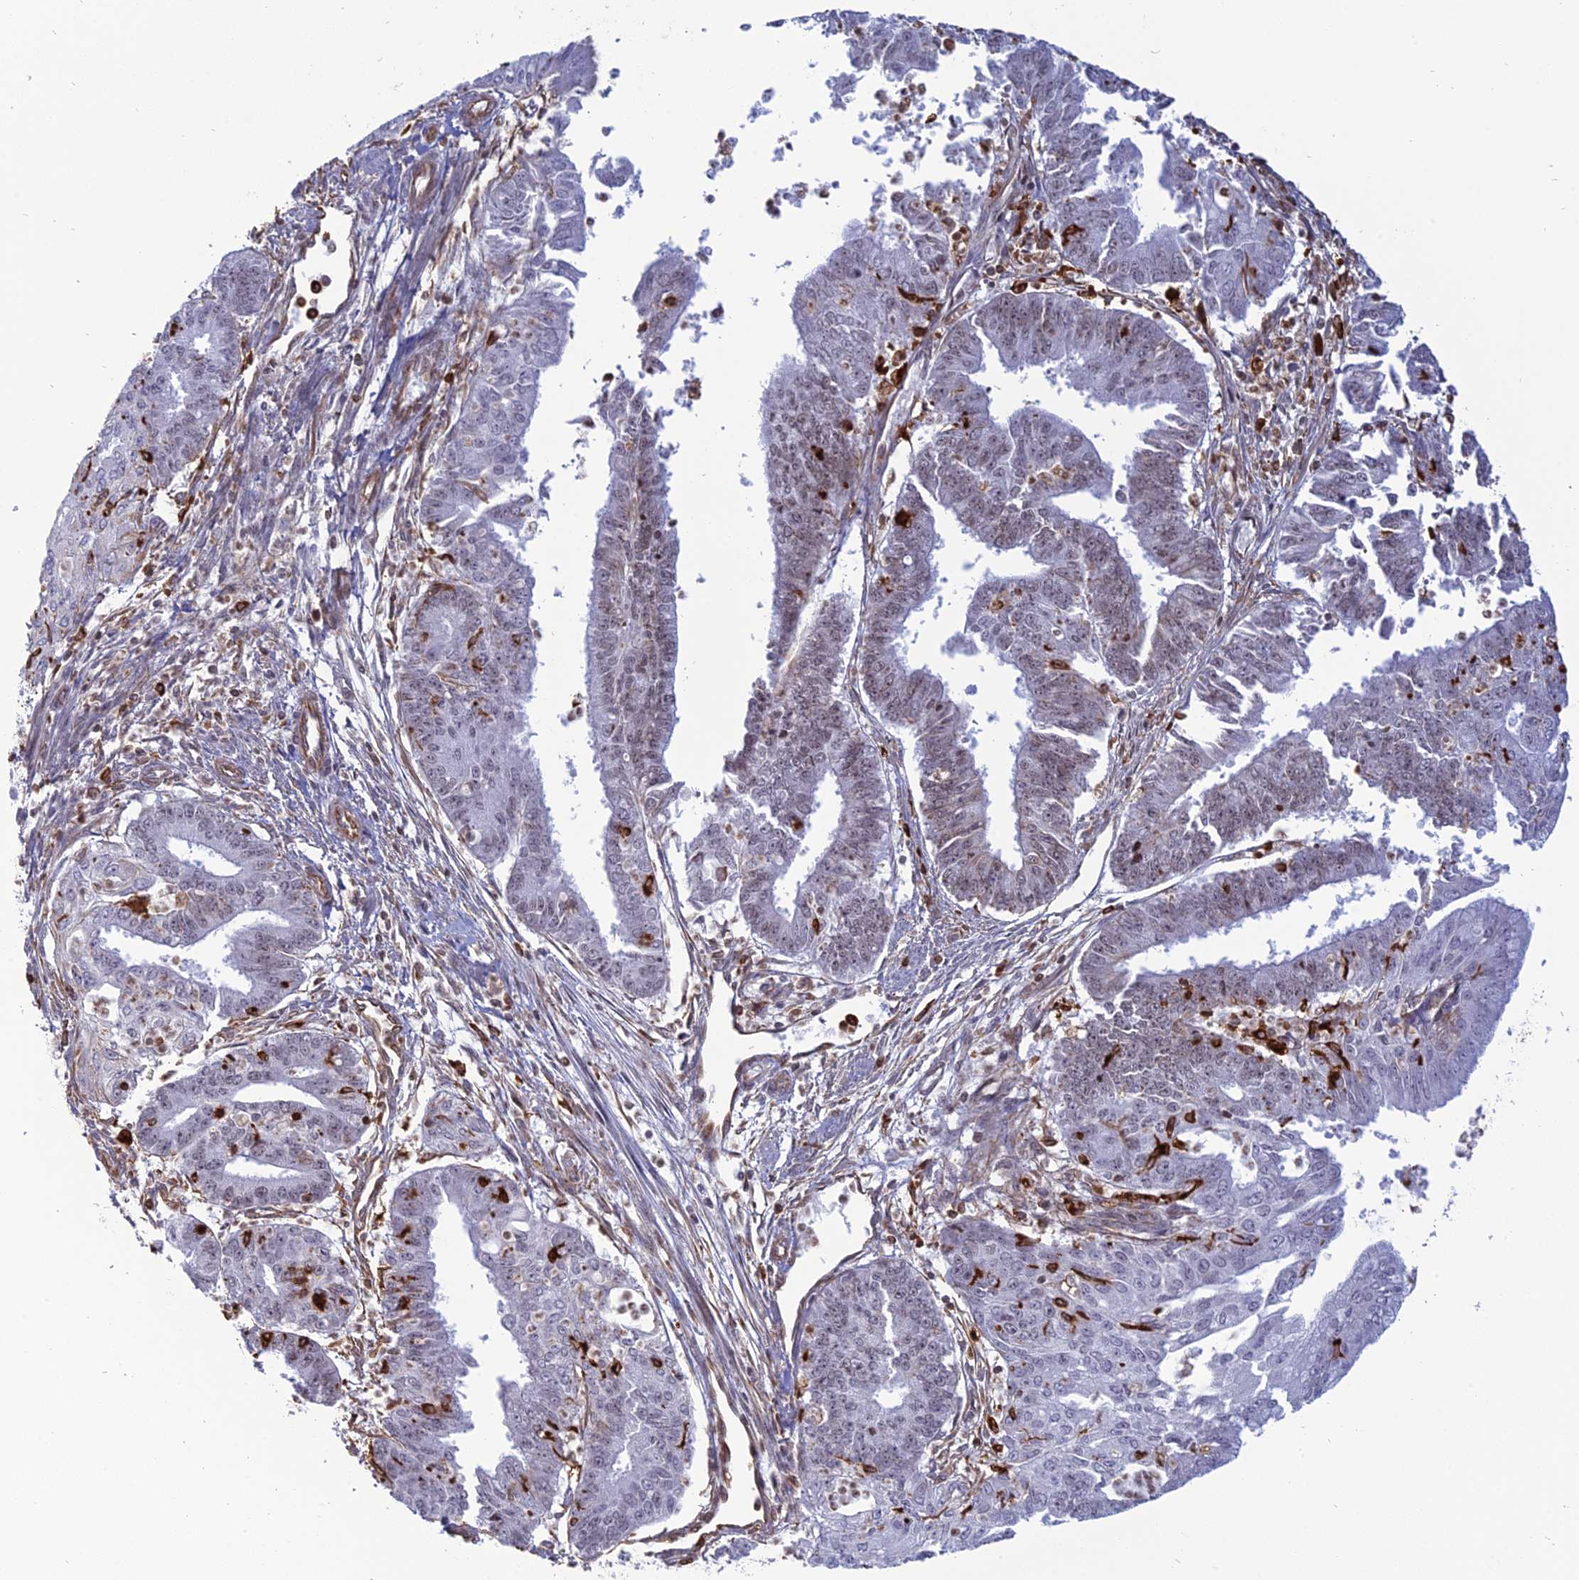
{"staining": {"intensity": "negative", "quantity": "none", "location": "none"}, "tissue": "endometrial cancer", "cell_type": "Tumor cells", "image_type": "cancer", "snomed": [{"axis": "morphology", "description": "Adenocarcinoma, NOS"}, {"axis": "topography", "description": "Endometrium"}], "caption": "There is no significant staining in tumor cells of endometrial cancer. The staining is performed using DAB brown chromogen with nuclei counter-stained in using hematoxylin.", "gene": "APOBR", "patient": {"sex": "female", "age": 73}}